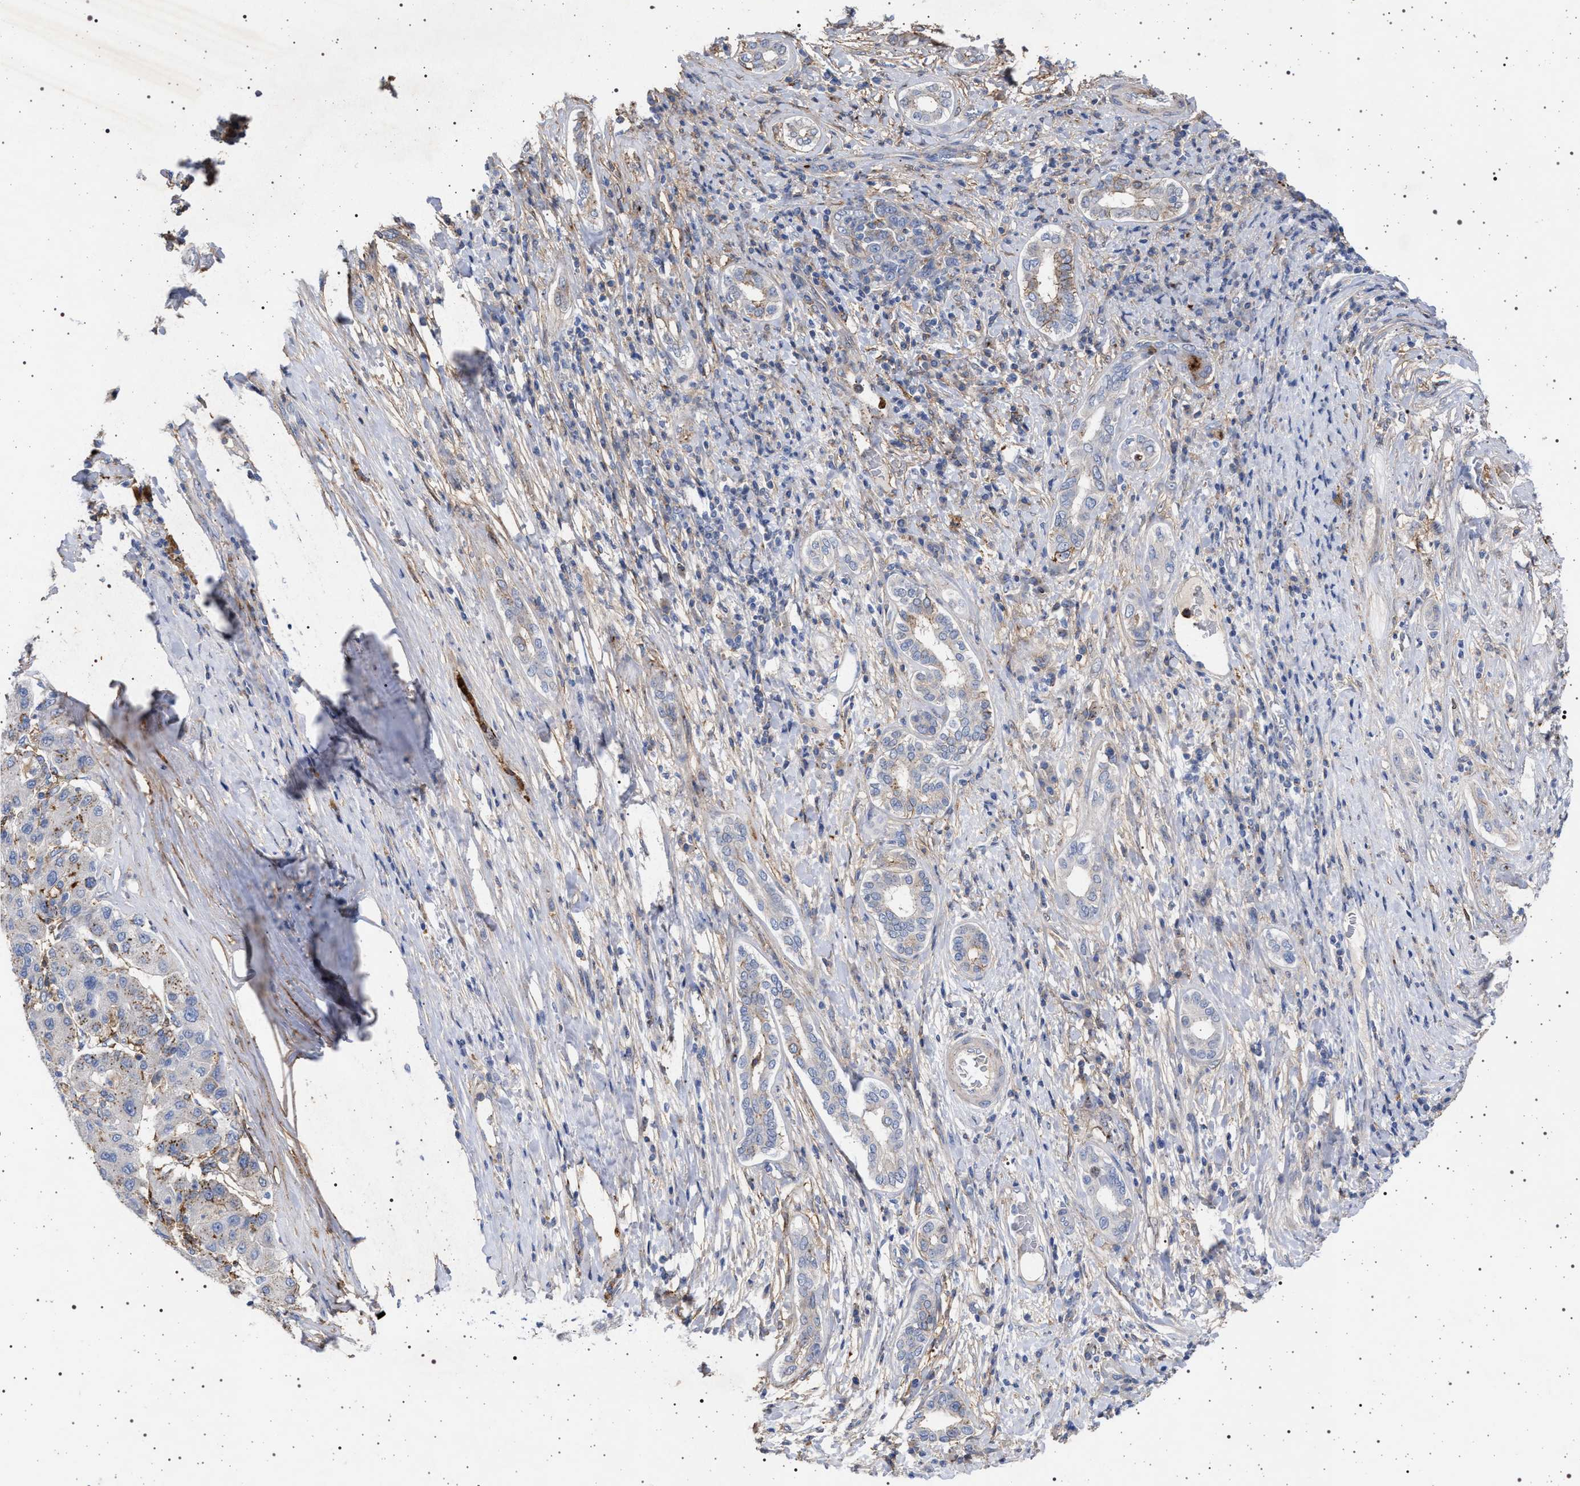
{"staining": {"intensity": "negative", "quantity": "none", "location": "none"}, "tissue": "liver cancer", "cell_type": "Tumor cells", "image_type": "cancer", "snomed": [{"axis": "morphology", "description": "Carcinoma, Hepatocellular, NOS"}, {"axis": "topography", "description": "Liver"}], "caption": "Liver cancer was stained to show a protein in brown. There is no significant positivity in tumor cells. (DAB IHC with hematoxylin counter stain).", "gene": "PLG", "patient": {"sex": "male", "age": 65}}